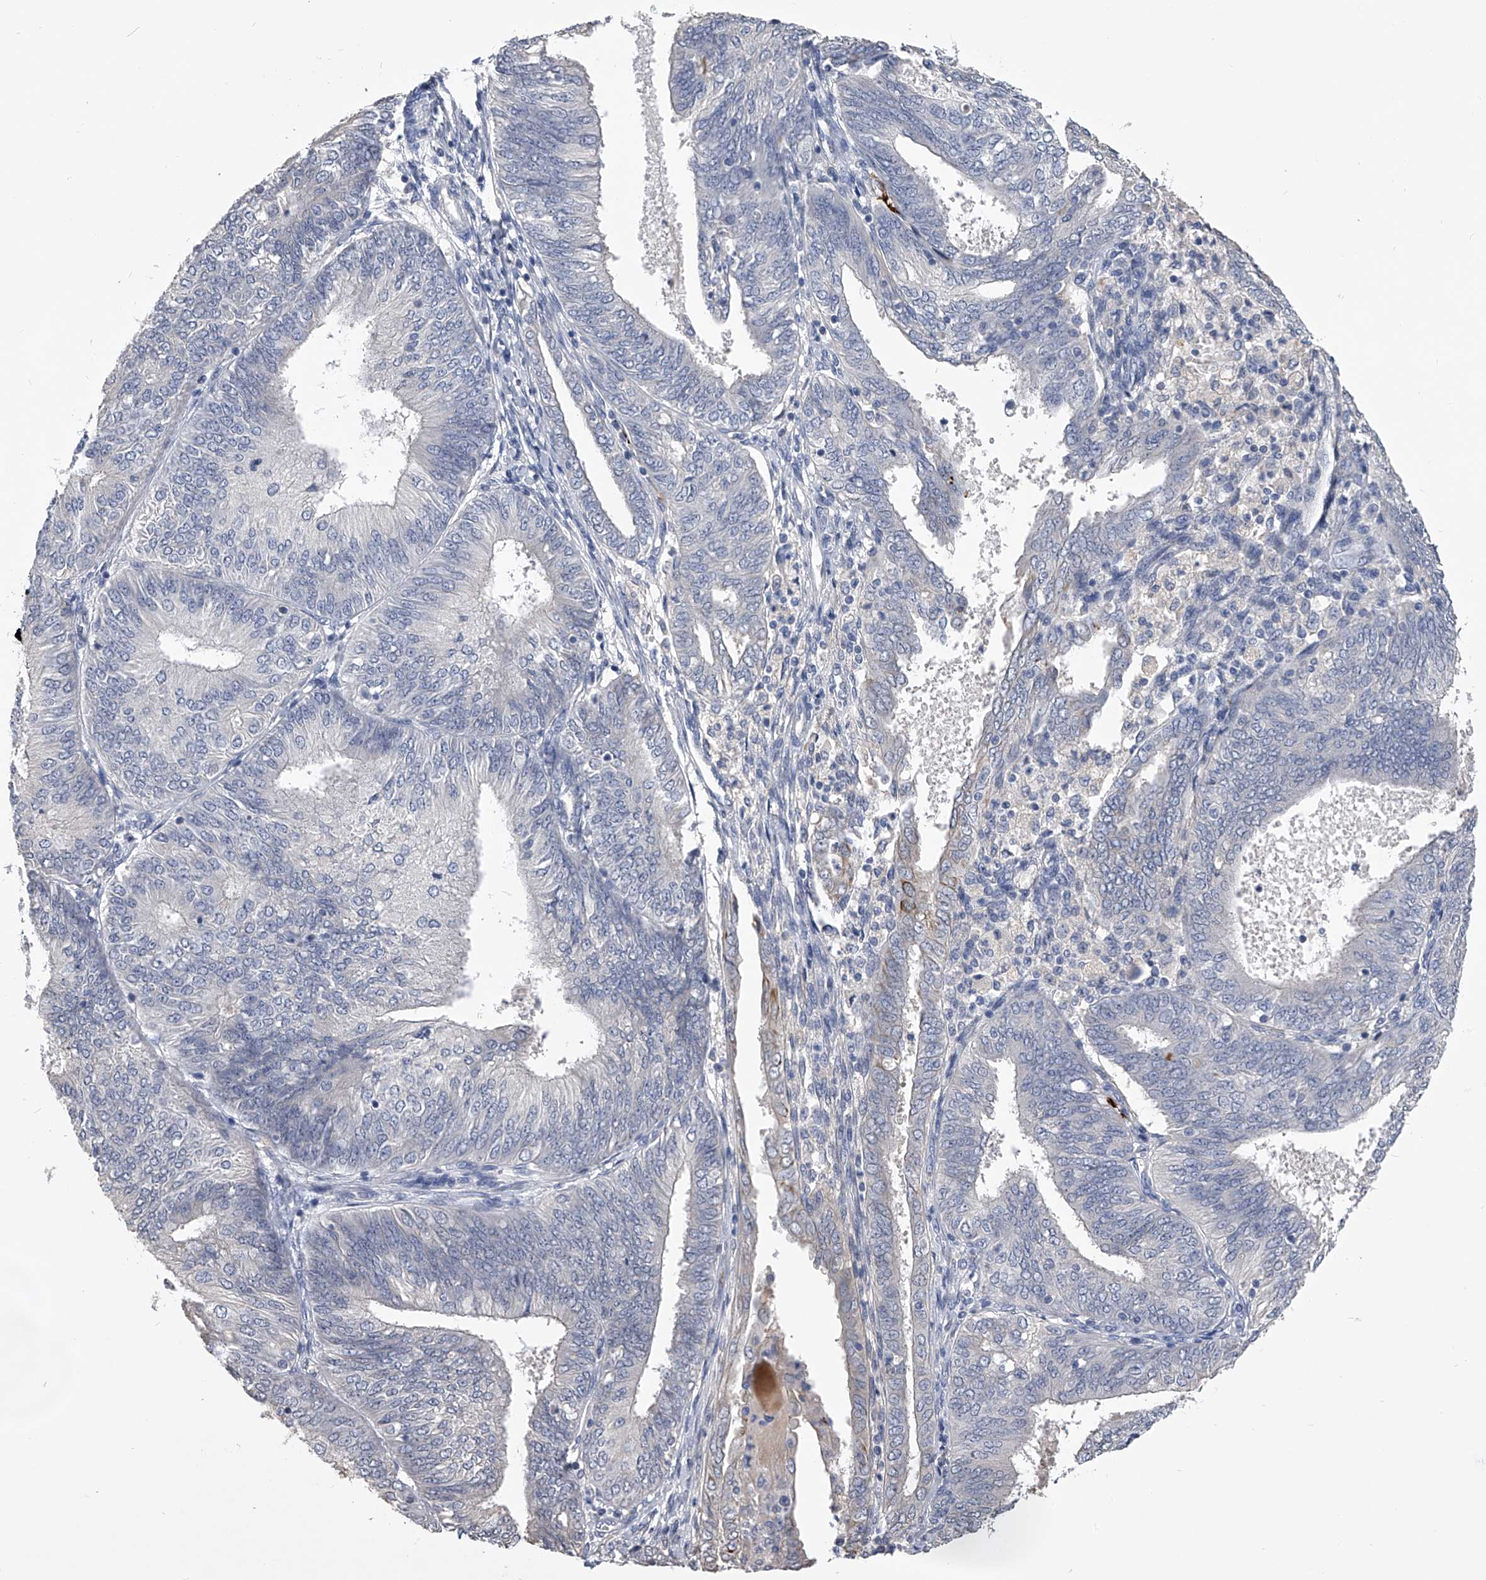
{"staining": {"intensity": "negative", "quantity": "none", "location": "none"}, "tissue": "endometrial cancer", "cell_type": "Tumor cells", "image_type": "cancer", "snomed": [{"axis": "morphology", "description": "Adenocarcinoma, NOS"}, {"axis": "topography", "description": "Endometrium"}], "caption": "DAB immunohistochemical staining of human endometrial cancer (adenocarcinoma) reveals no significant expression in tumor cells.", "gene": "MDN1", "patient": {"sex": "female", "age": 58}}